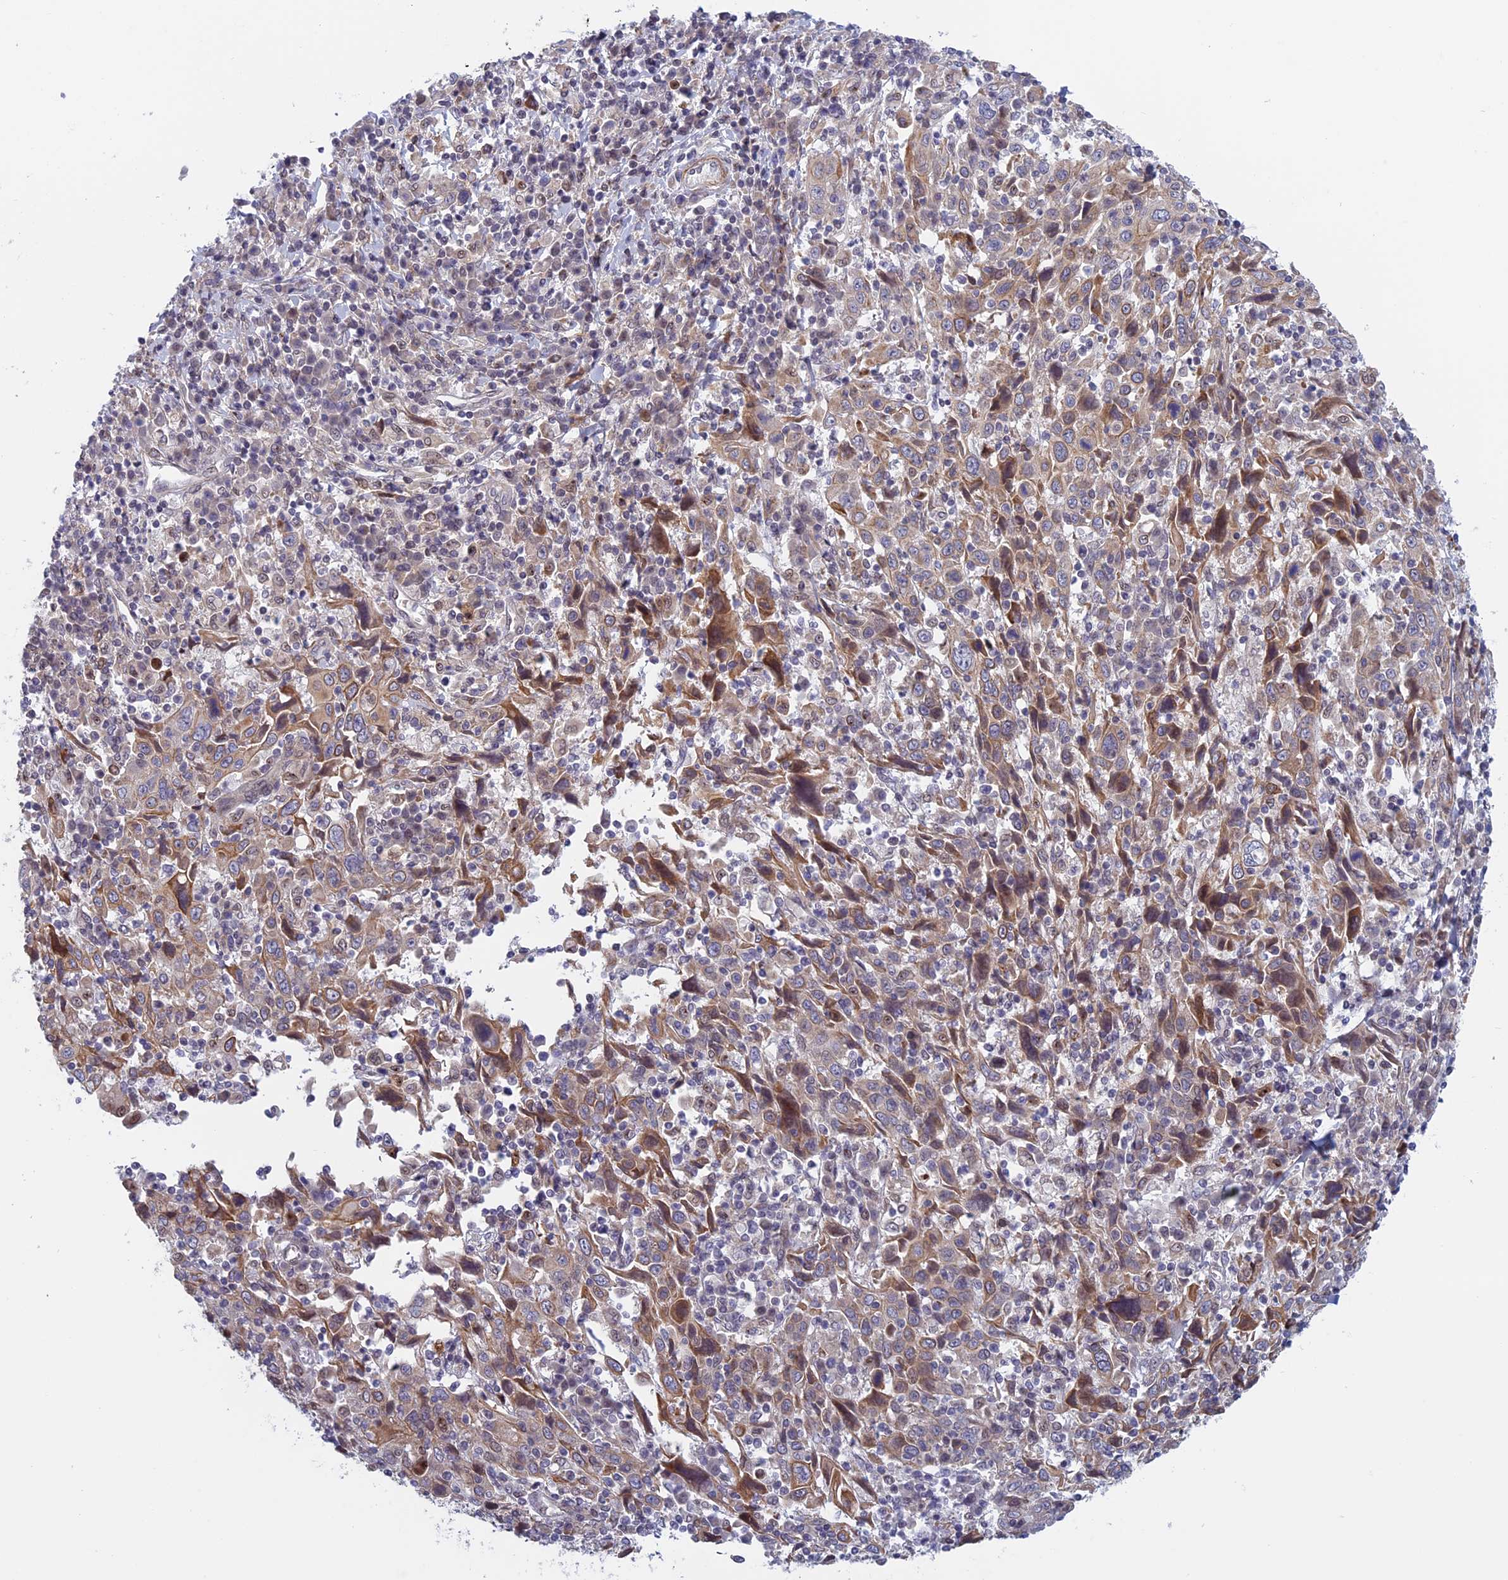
{"staining": {"intensity": "weak", "quantity": "25%-75%", "location": "cytoplasmic/membranous"}, "tissue": "cervical cancer", "cell_type": "Tumor cells", "image_type": "cancer", "snomed": [{"axis": "morphology", "description": "Squamous cell carcinoma, NOS"}, {"axis": "topography", "description": "Cervix"}], "caption": "IHC (DAB) staining of human cervical squamous cell carcinoma shows weak cytoplasmic/membranous protein positivity in about 25%-75% of tumor cells.", "gene": "FADS1", "patient": {"sex": "female", "age": 46}}